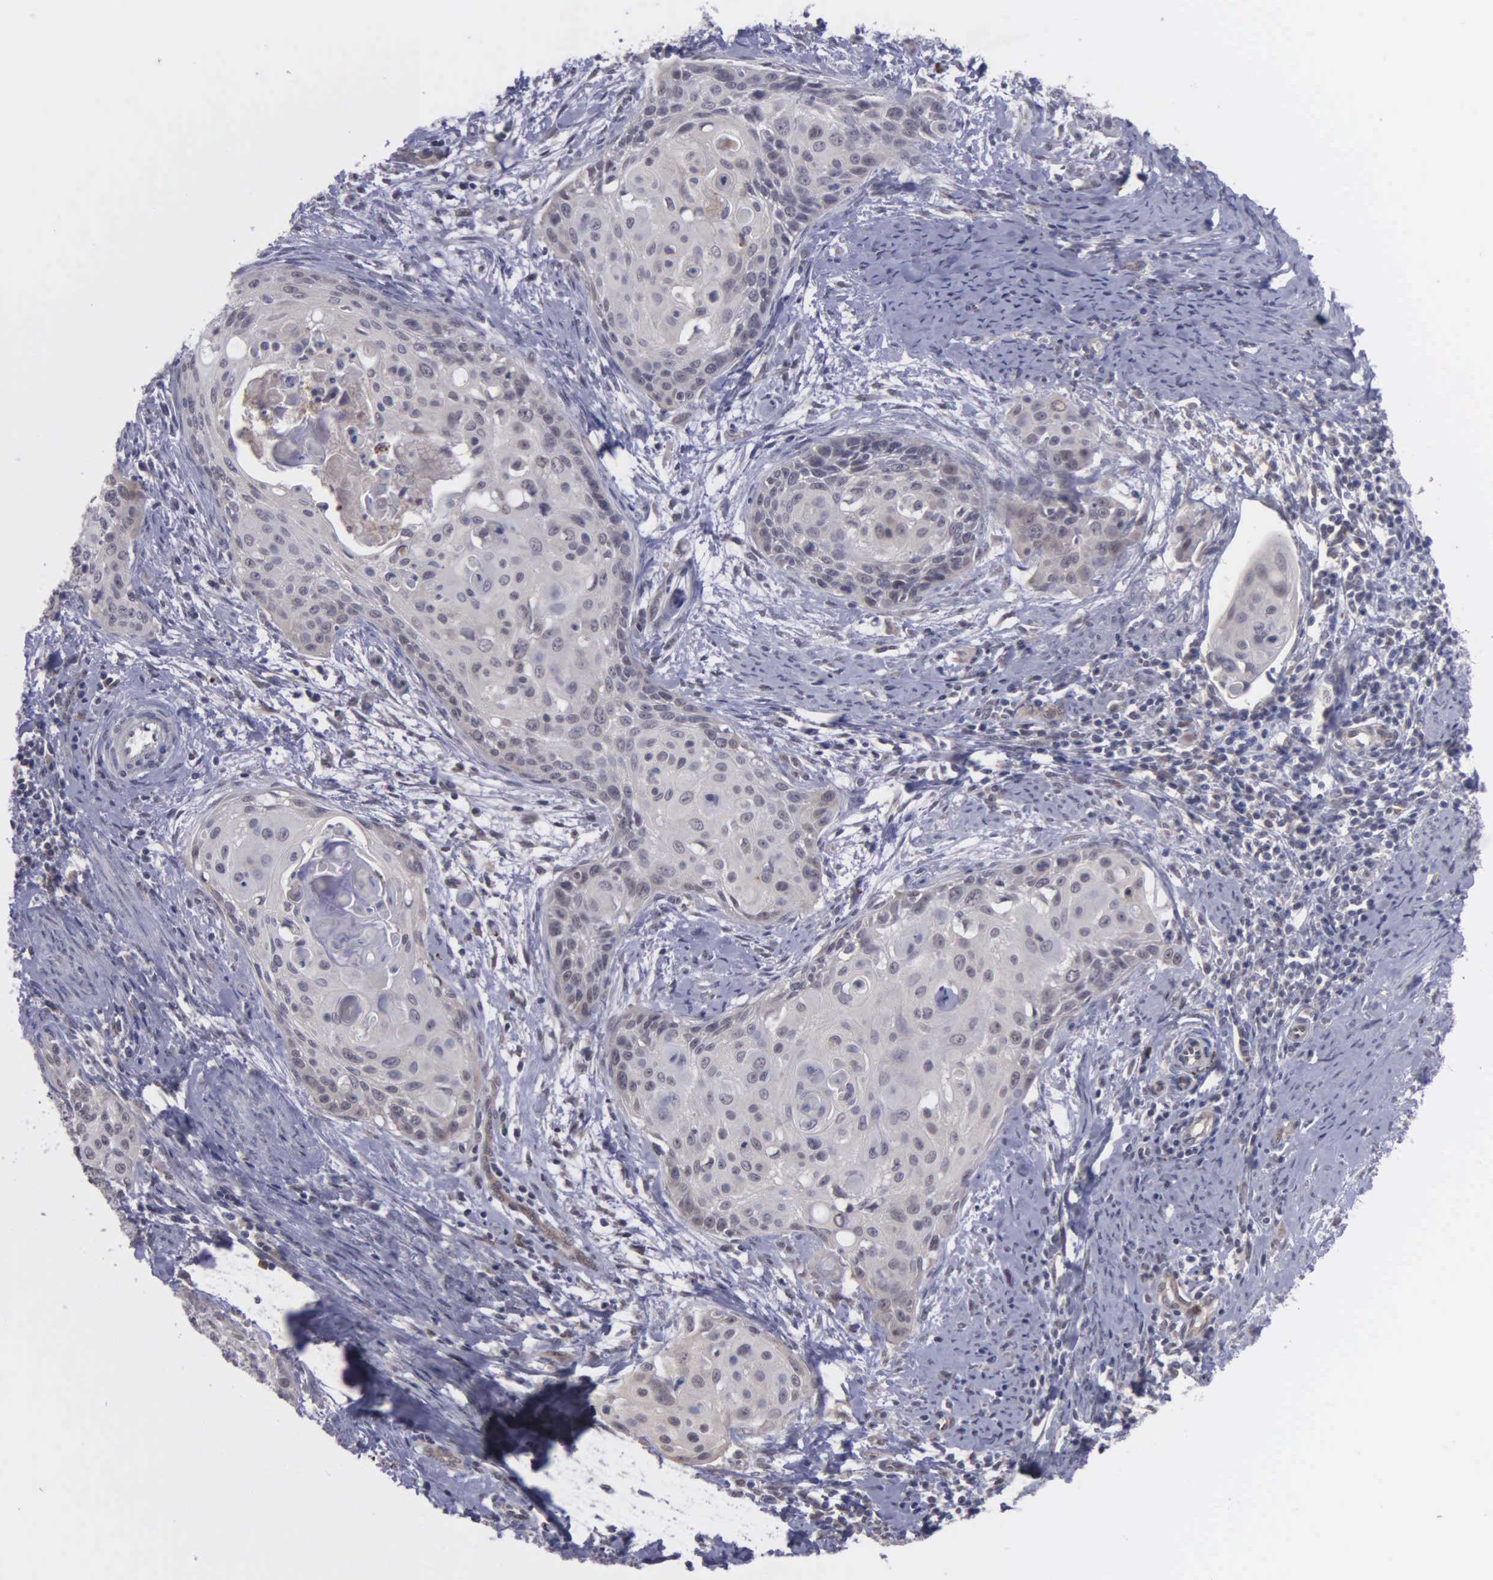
{"staining": {"intensity": "weak", "quantity": "<25%", "location": "nuclear"}, "tissue": "cervical cancer", "cell_type": "Tumor cells", "image_type": "cancer", "snomed": [{"axis": "morphology", "description": "Squamous cell carcinoma, NOS"}, {"axis": "topography", "description": "Cervix"}], "caption": "Immunohistochemistry image of human cervical cancer stained for a protein (brown), which reveals no positivity in tumor cells.", "gene": "MAP3K9", "patient": {"sex": "female", "age": 33}}